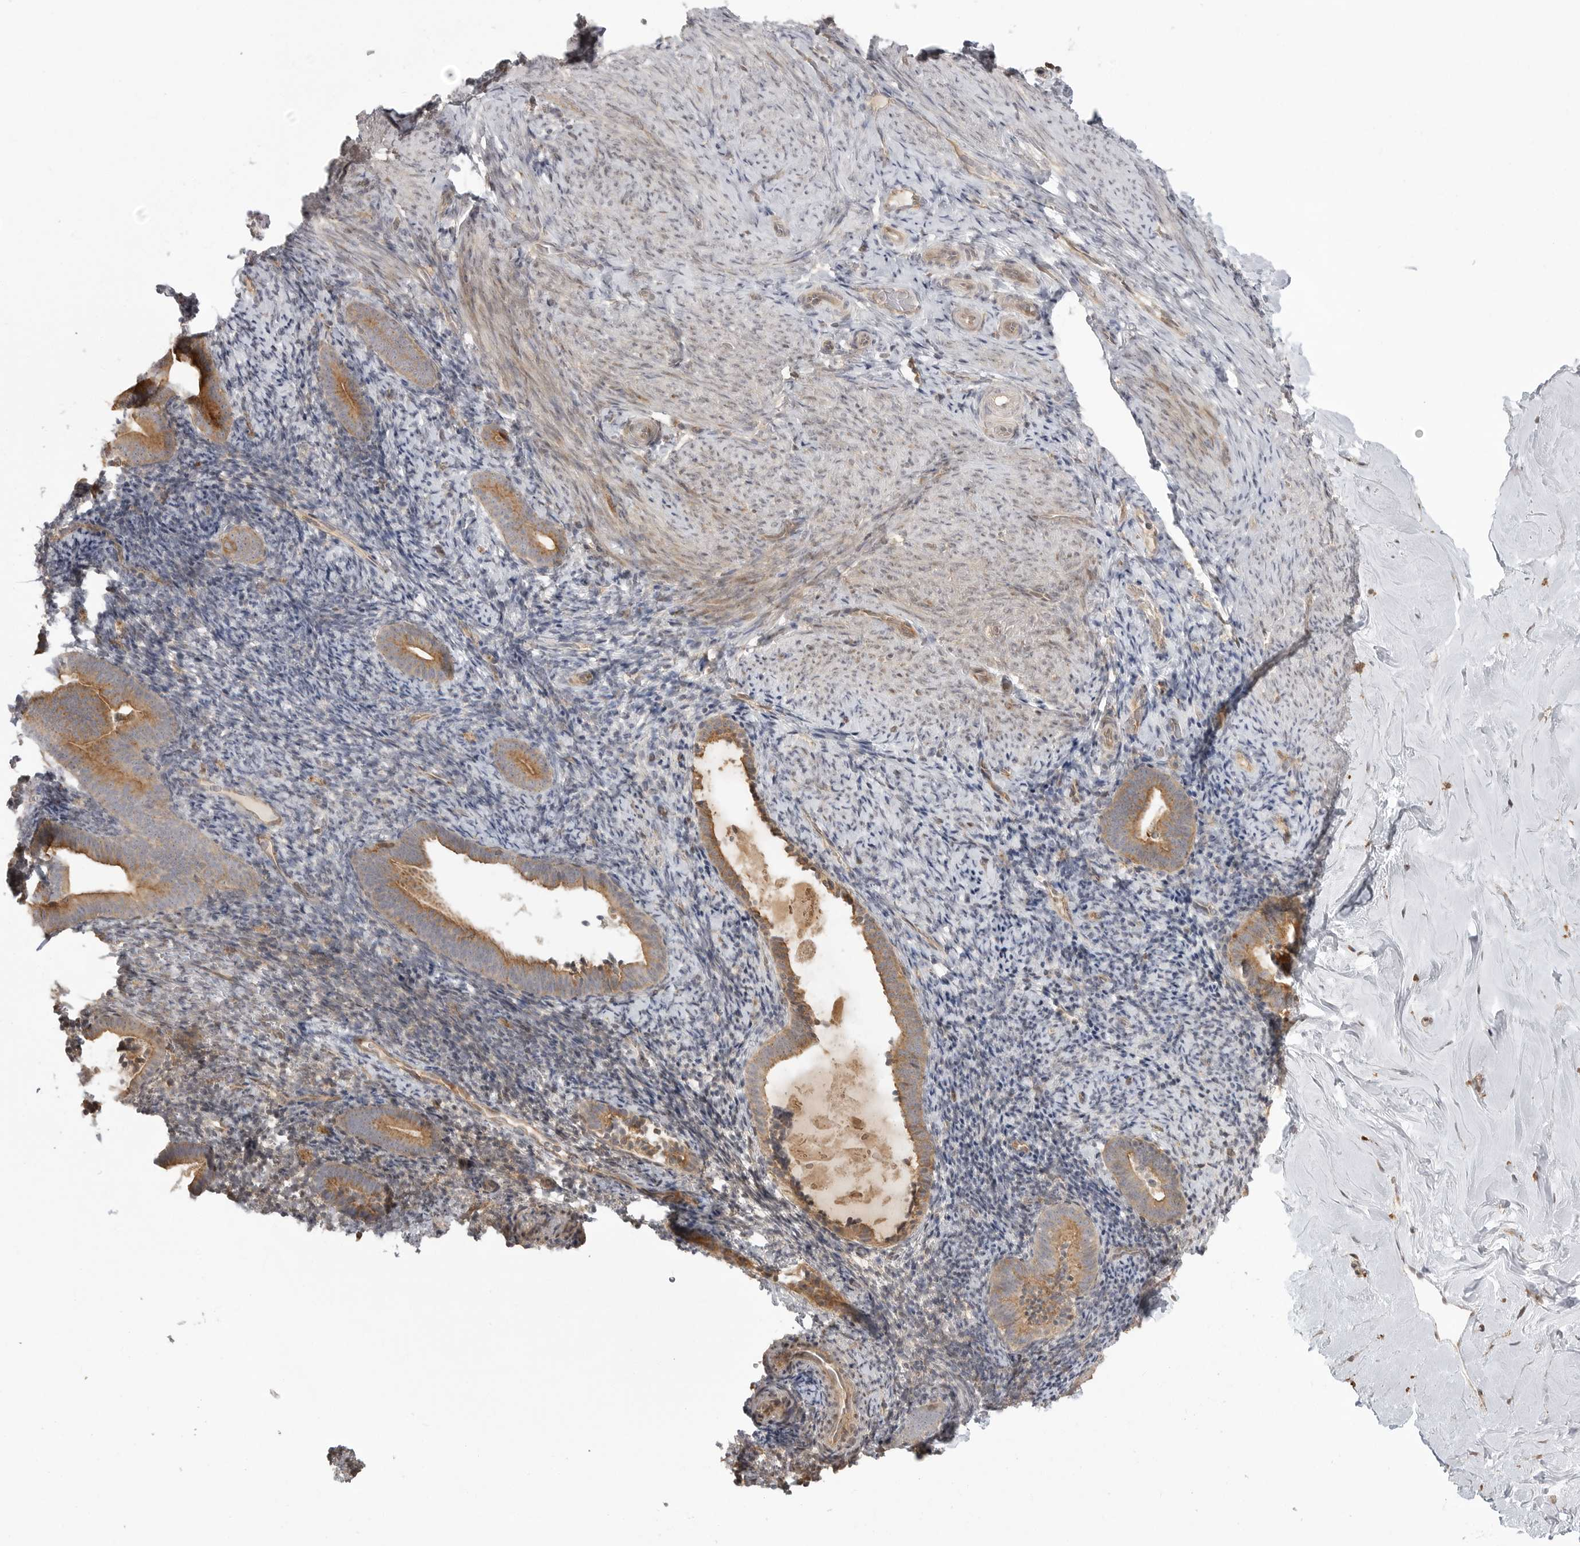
{"staining": {"intensity": "negative", "quantity": "none", "location": "none"}, "tissue": "endometrium", "cell_type": "Cells in endometrial stroma", "image_type": "normal", "snomed": [{"axis": "morphology", "description": "Normal tissue, NOS"}, {"axis": "topography", "description": "Endometrium"}], "caption": "Histopathology image shows no significant protein positivity in cells in endometrial stroma of normal endometrium.", "gene": "FAT3", "patient": {"sex": "female", "age": 51}}